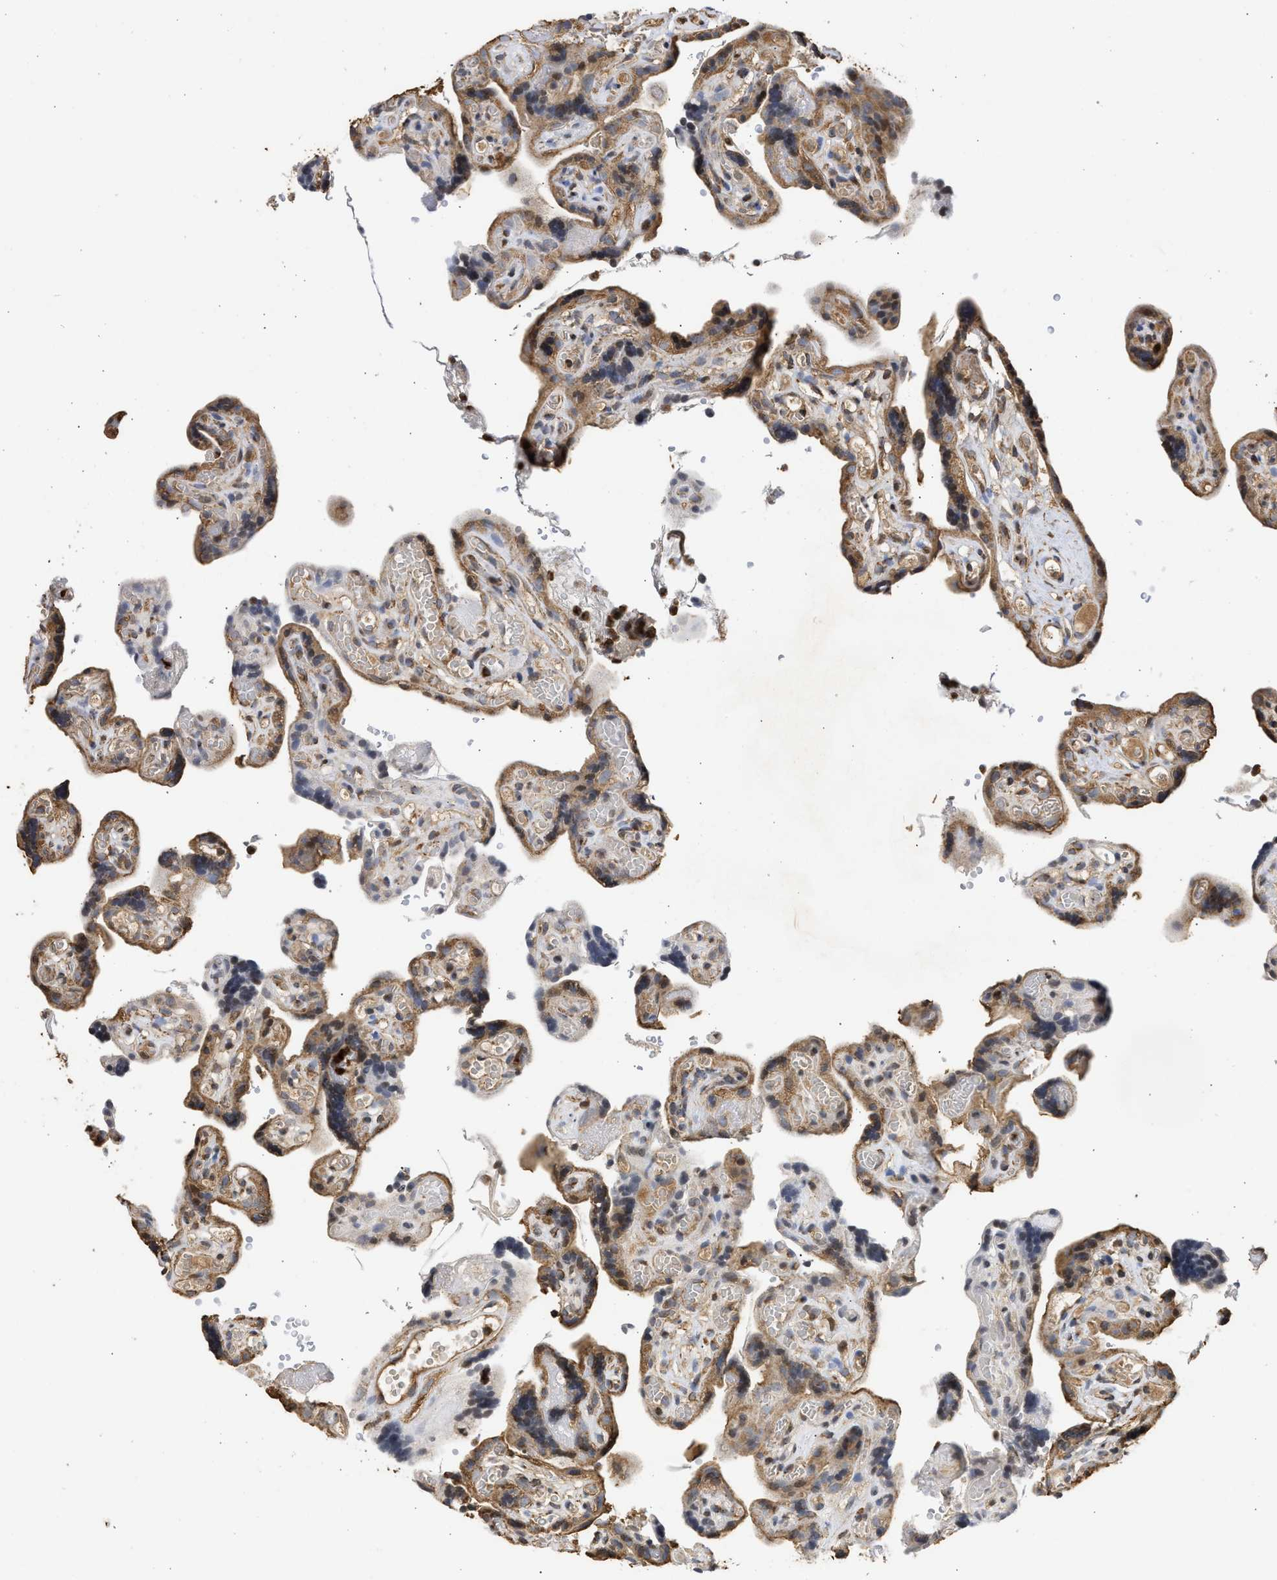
{"staining": {"intensity": "moderate", "quantity": ">75%", "location": "cytoplasmic/membranous"}, "tissue": "placenta", "cell_type": "Decidual cells", "image_type": "normal", "snomed": [{"axis": "morphology", "description": "Normal tissue, NOS"}, {"axis": "topography", "description": "Placenta"}], "caption": "Brown immunohistochemical staining in benign human placenta displays moderate cytoplasmic/membranous positivity in about >75% of decidual cells. The staining is performed using DAB brown chromogen to label protein expression. The nuclei are counter-stained blue using hematoxylin.", "gene": "ENSG00000142539", "patient": {"sex": "female", "age": 30}}